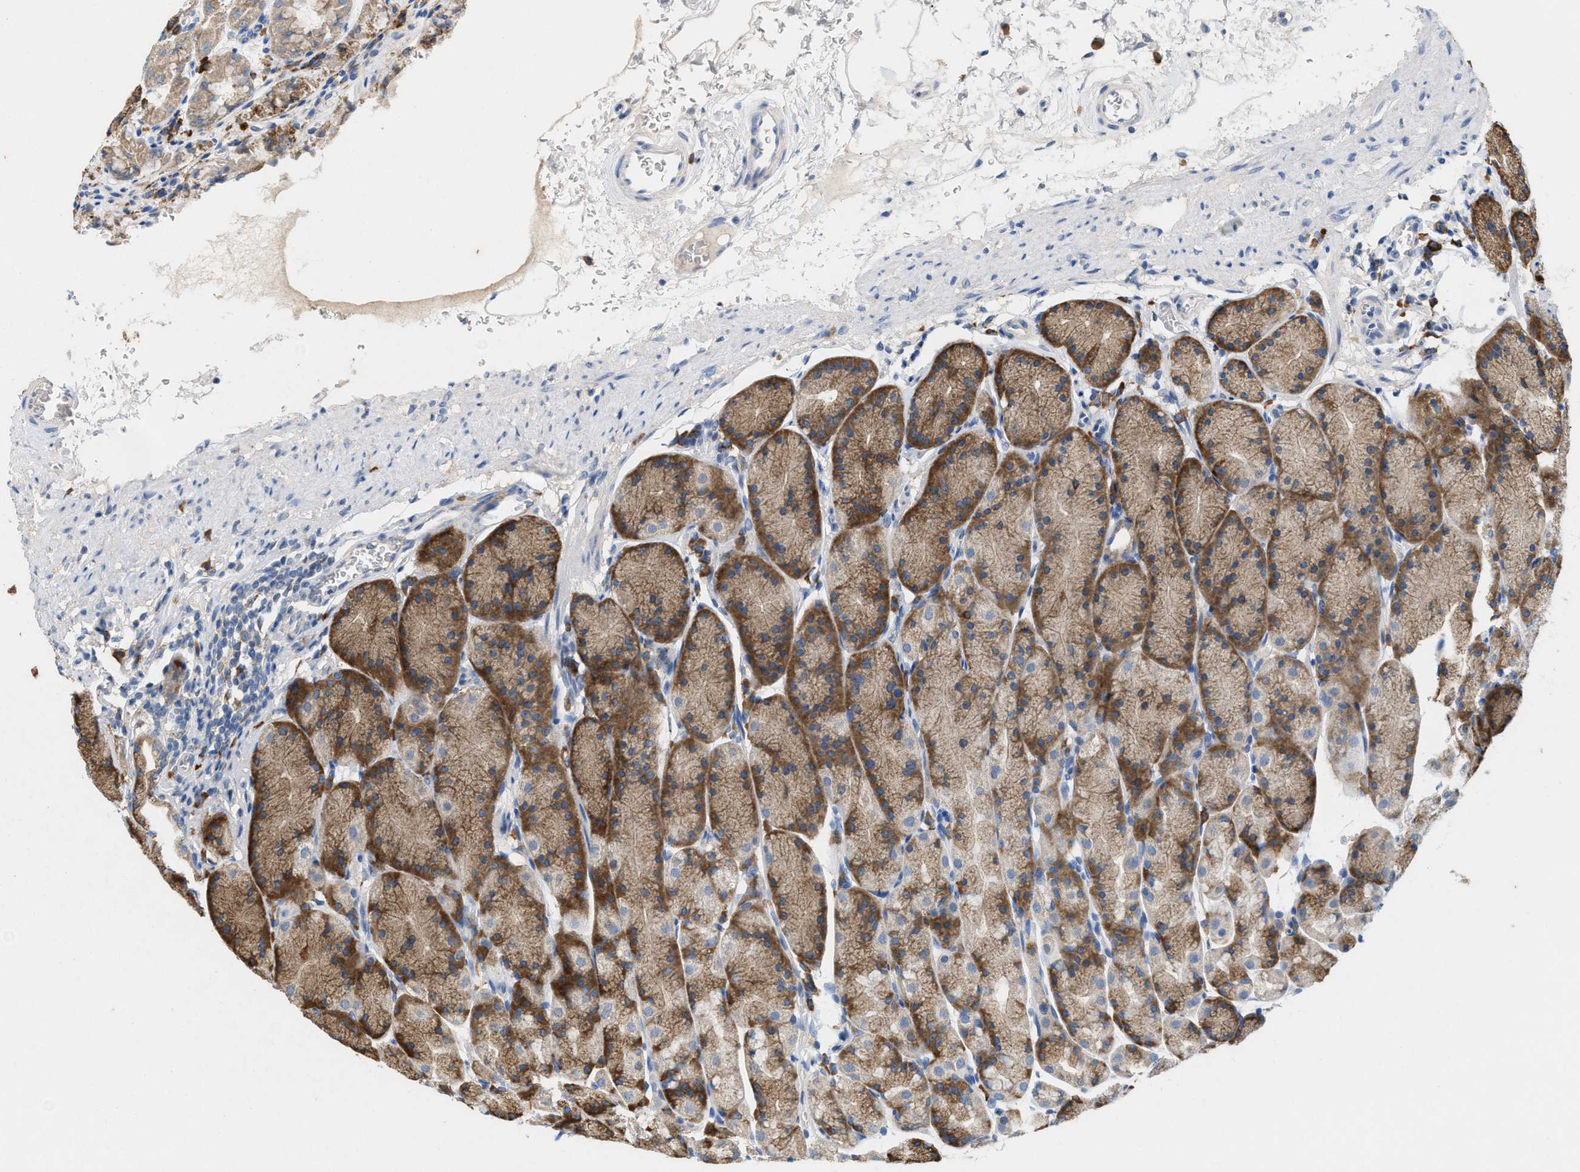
{"staining": {"intensity": "moderate", "quantity": ">75%", "location": "cytoplasmic/membranous"}, "tissue": "stomach", "cell_type": "Glandular cells", "image_type": "normal", "snomed": [{"axis": "morphology", "description": "Normal tissue, NOS"}, {"axis": "topography", "description": "Stomach"}], "caption": "Human stomach stained for a protein (brown) demonstrates moderate cytoplasmic/membranous positive expression in approximately >75% of glandular cells.", "gene": "DYNC2I1", "patient": {"sex": "male", "age": 42}}